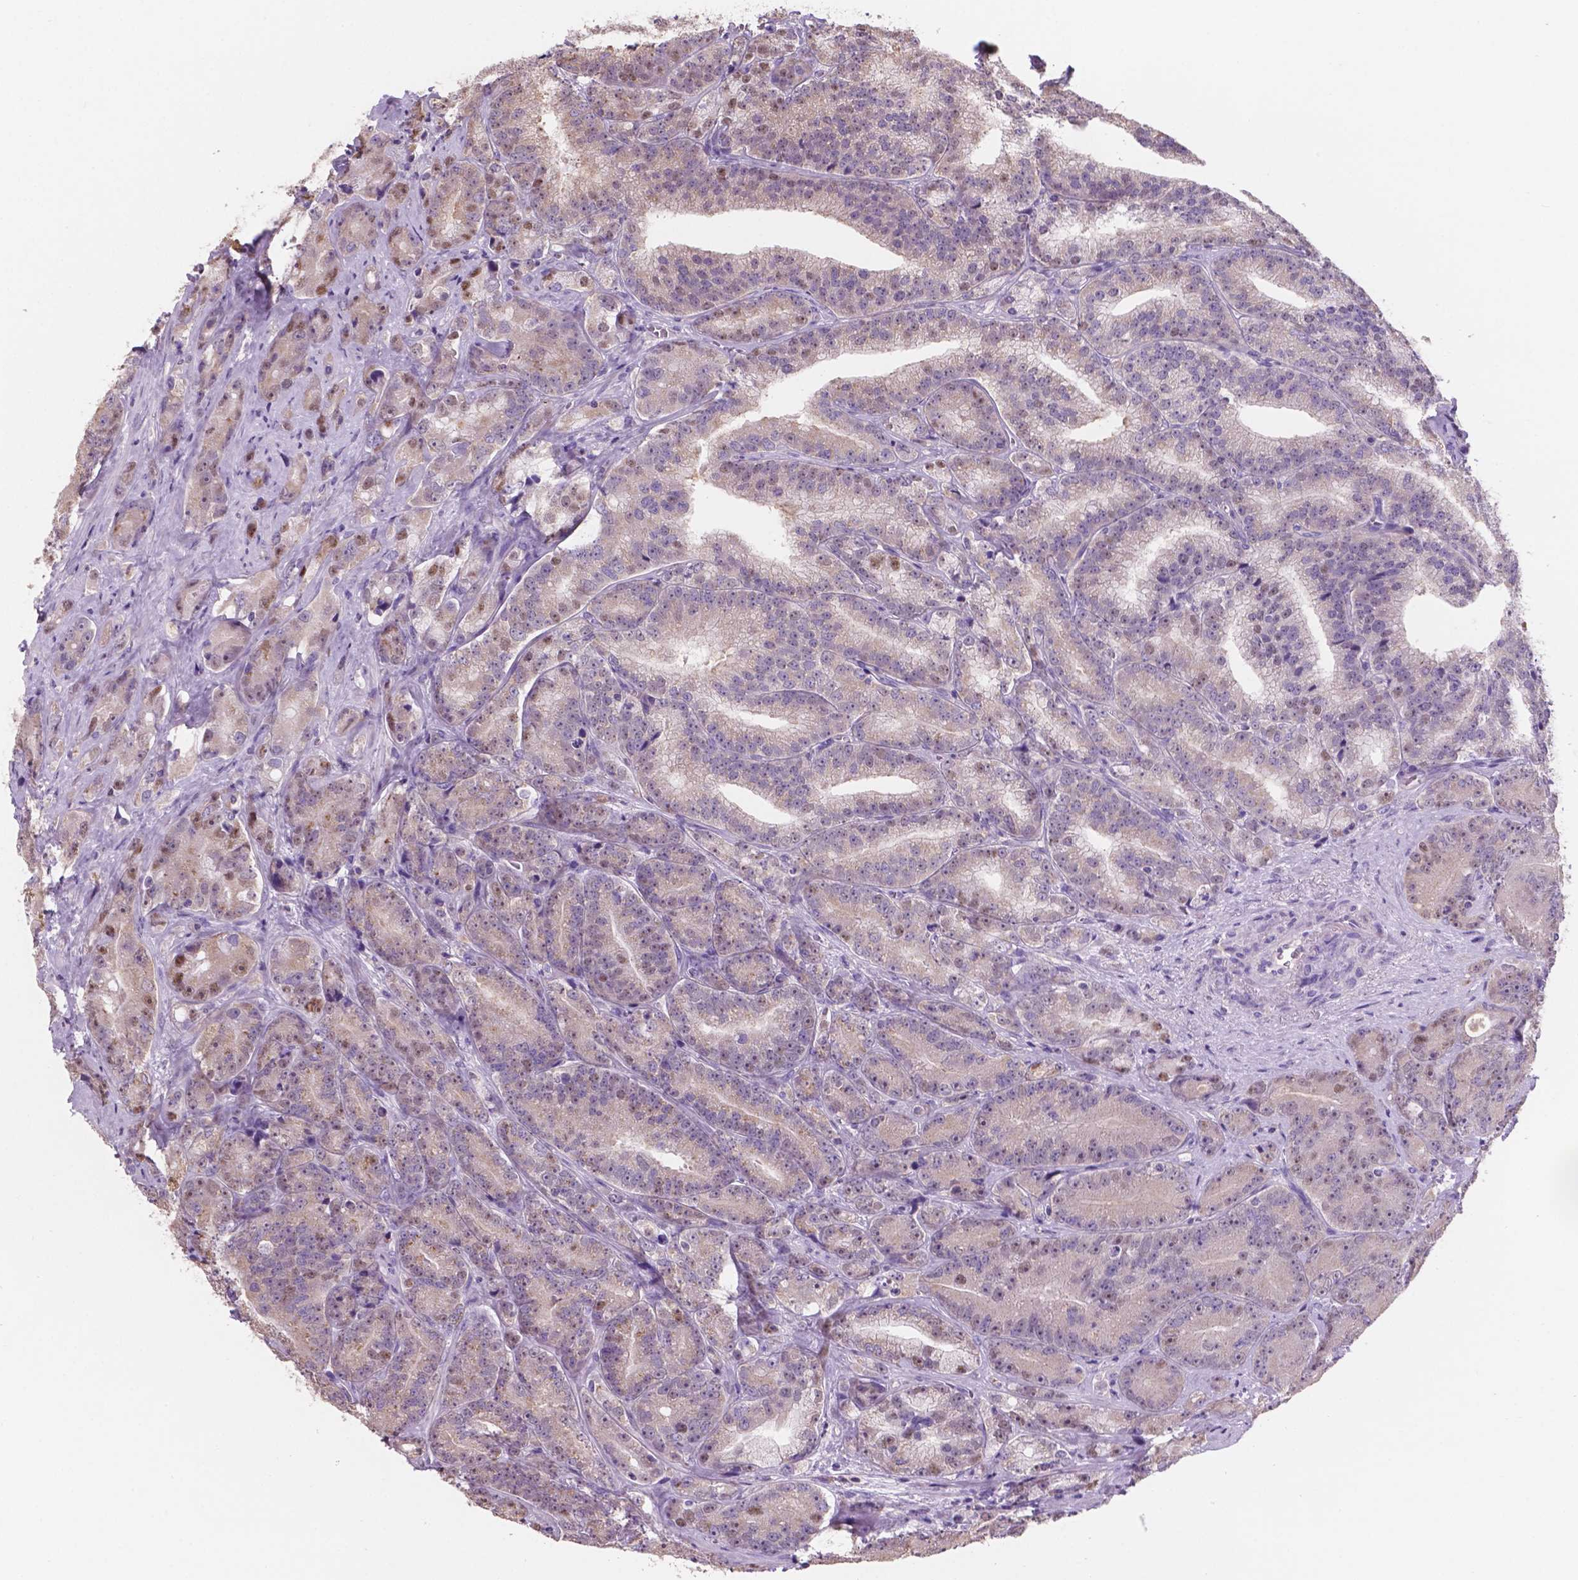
{"staining": {"intensity": "moderate", "quantity": "<25%", "location": "nuclear"}, "tissue": "prostate cancer", "cell_type": "Tumor cells", "image_type": "cancer", "snomed": [{"axis": "morphology", "description": "Adenocarcinoma, NOS"}, {"axis": "topography", "description": "Prostate"}], "caption": "Prostate cancer stained with immunohistochemistry reveals moderate nuclear expression in approximately <25% of tumor cells.", "gene": "SBSN", "patient": {"sex": "male", "age": 63}}